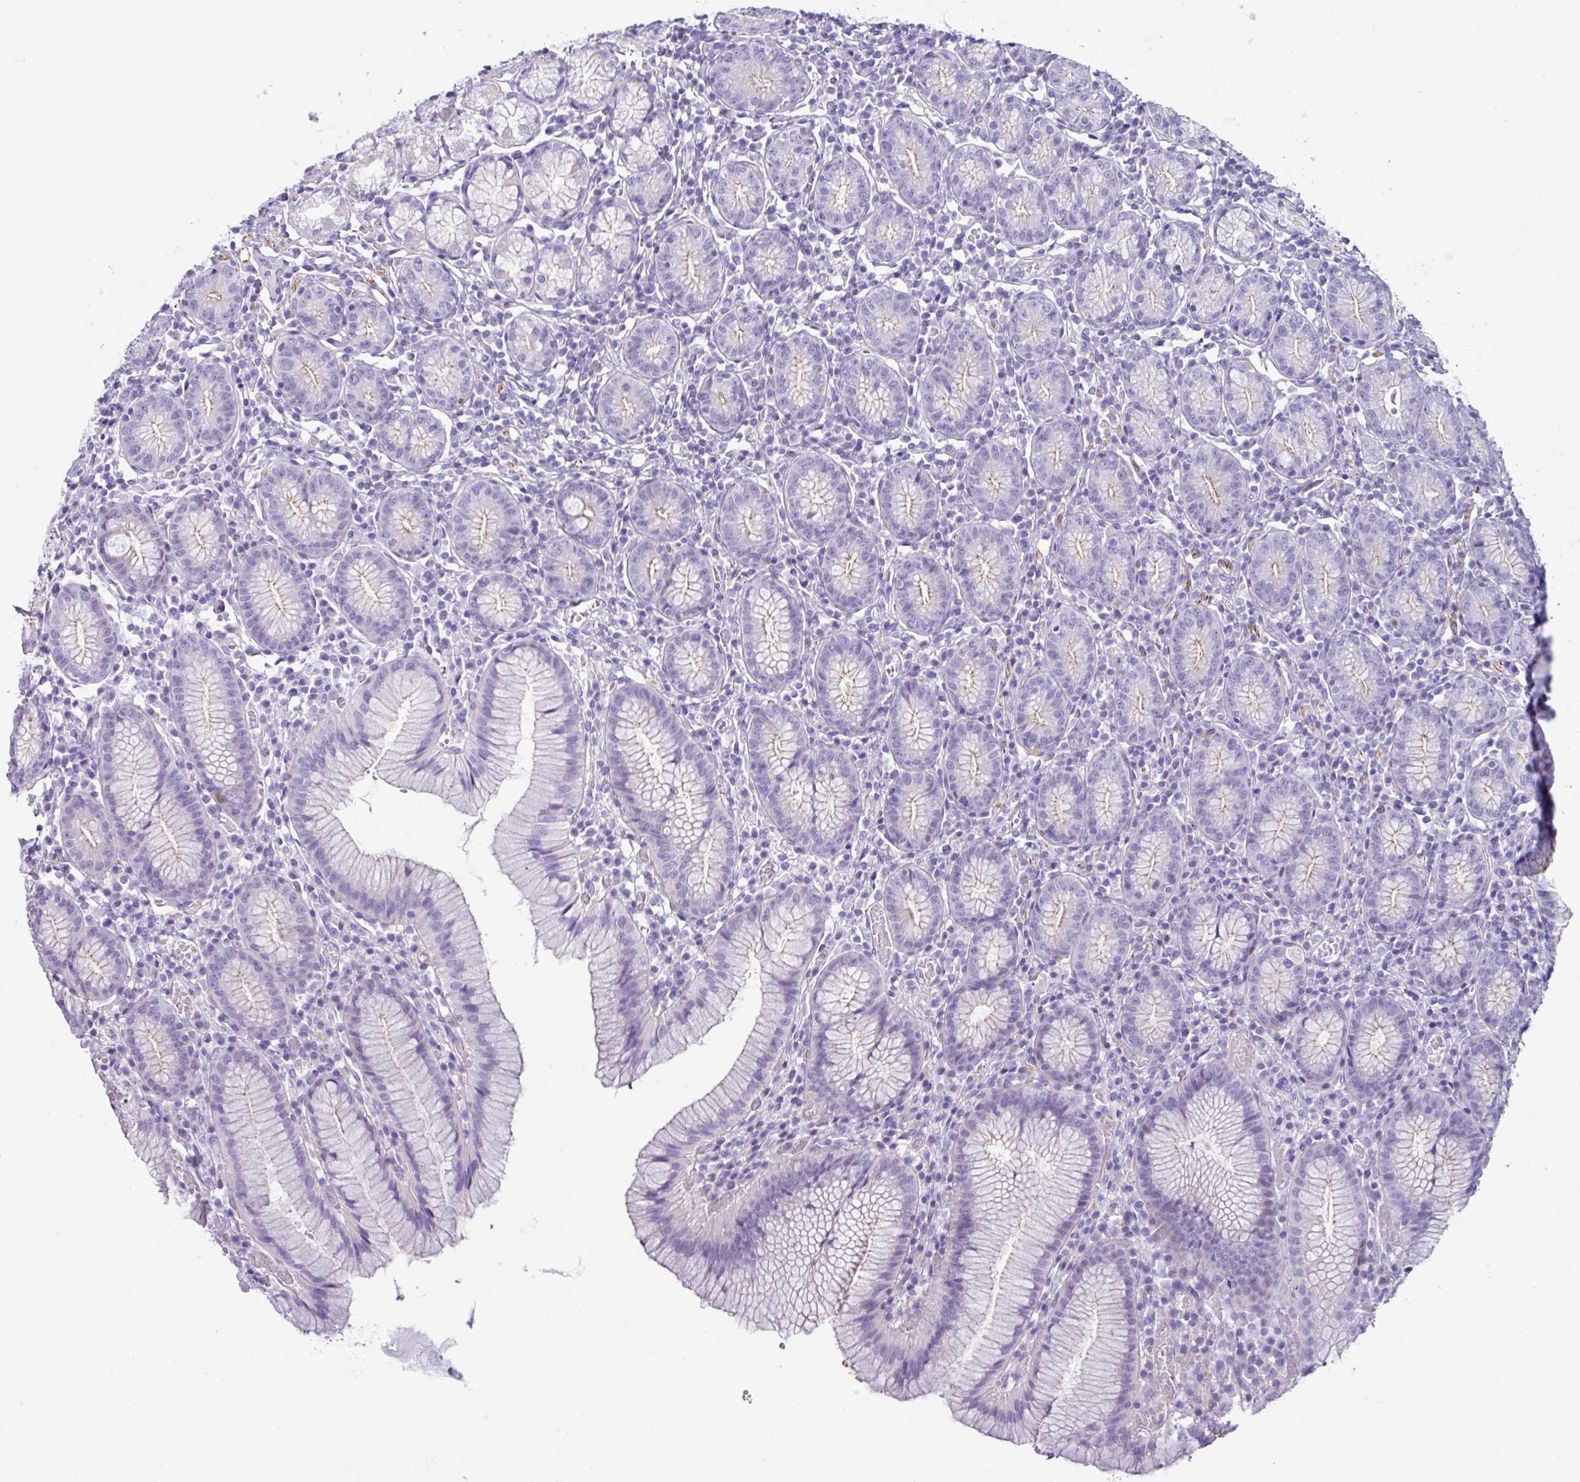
{"staining": {"intensity": "negative", "quantity": "none", "location": "none"}, "tissue": "stomach", "cell_type": "Glandular cells", "image_type": "normal", "snomed": [{"axis": "morphology", "description": "Normal tissue, NOS"}, {"axis": "topography", "description": "Stomach"}], "caption": "DAB immunohistochemical staining of unremarkable human stomach shows no significant positivity in glandular cells.", "gene": "ABCC5", "patient": {"sex": "male", "age": 55}}